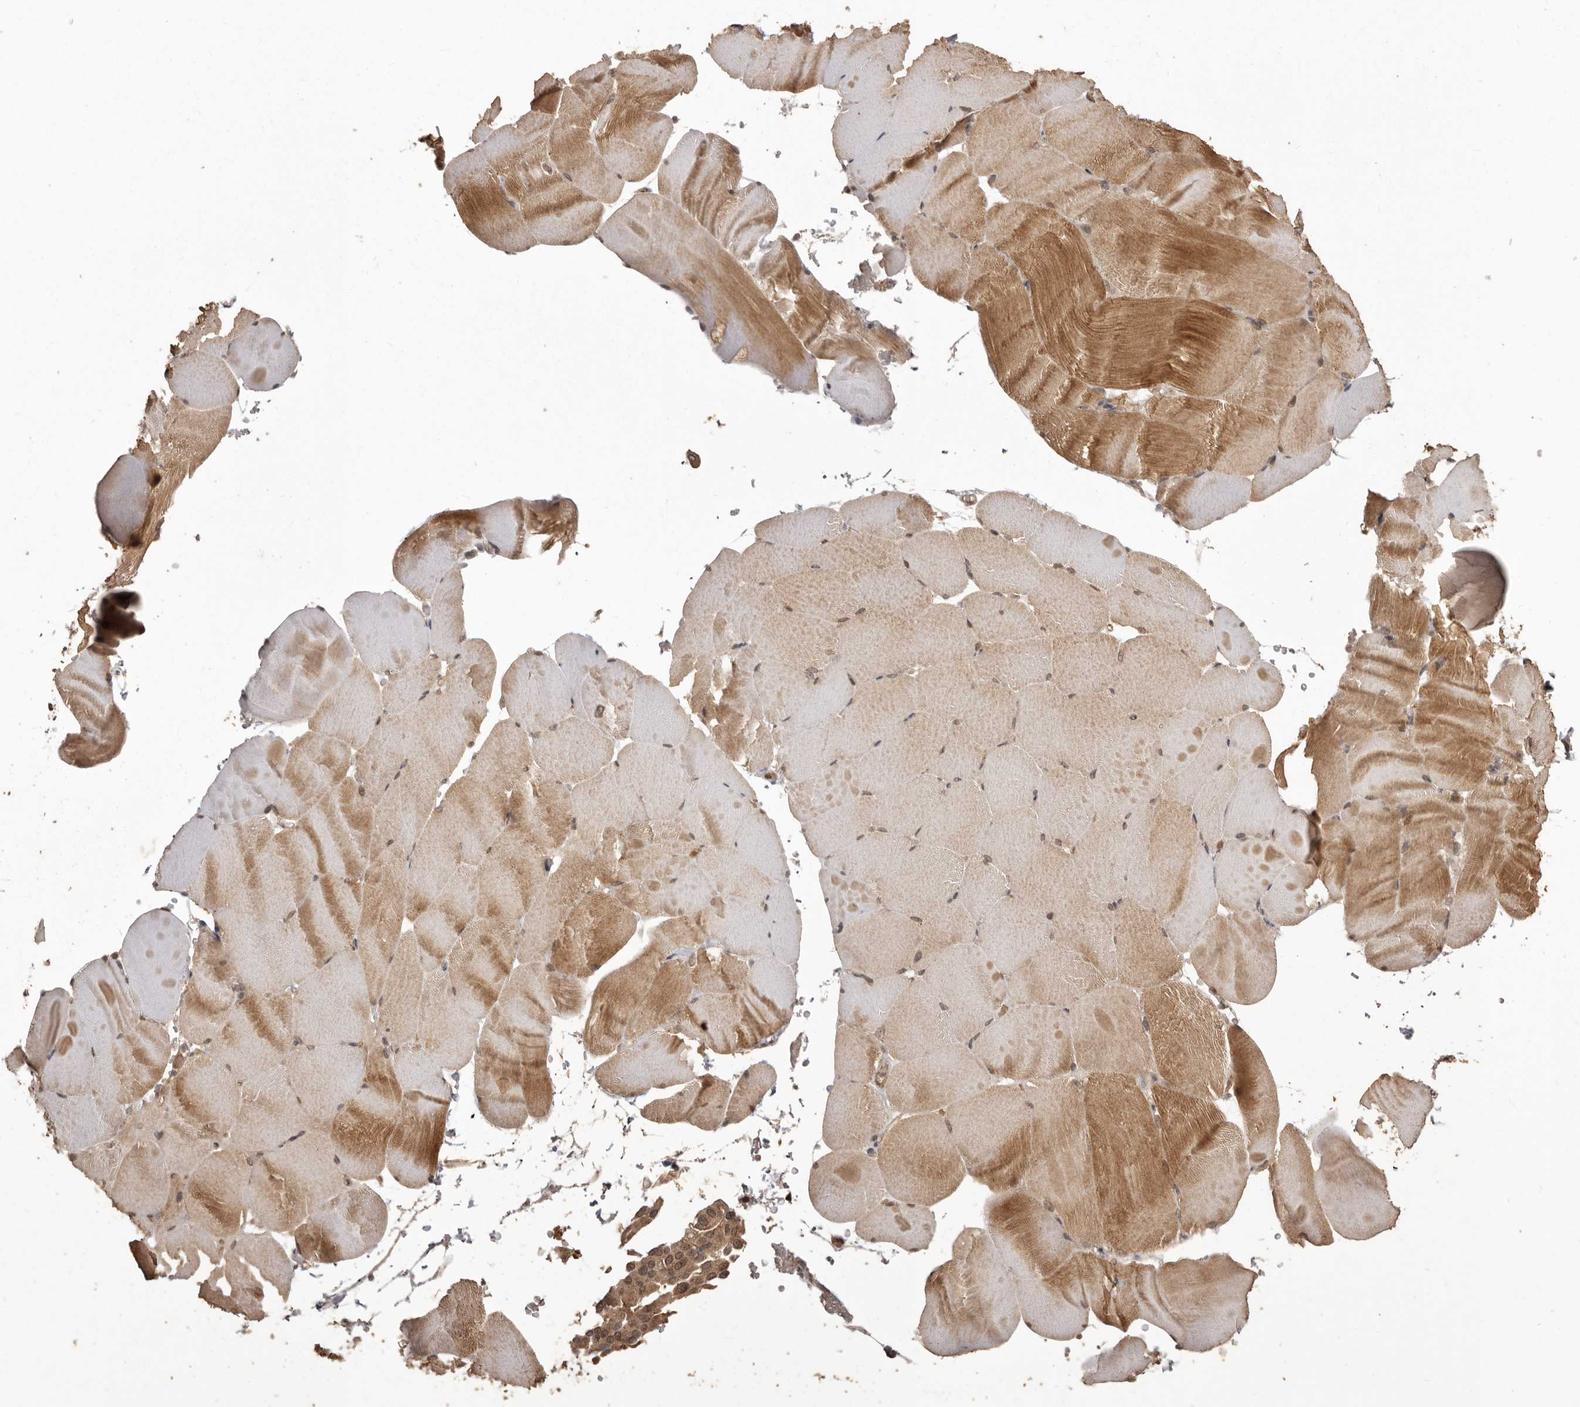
{"staining": {"intensity": "moderate", "quantity": "25%-75%", "location": "cytoplasmic/membranous"}, "tissue": "skeletal muscle", "cell_type": "Myocytes", "image_type": "normal", "snomed": [{"axis": "morphology", "description": "Normal tissue, NOS"}, {"axis": "topography", "description": "Skeletal muscle"}, {"axis": "topography", "description": "Parathyroid gland"}], "caption": "The histopathology image displays immunohistochemical staining of benign skeletal muscle. There is moderate cytoplasmic/membranous expression is seen in about 25%-75% of myocytes. (Stains: DAB in brown, nuclei in blue, Microscopy: brightfield microscopy at high magnification).", "gene": "NUP43", "patient": {"sex": "female", "age": 37}}